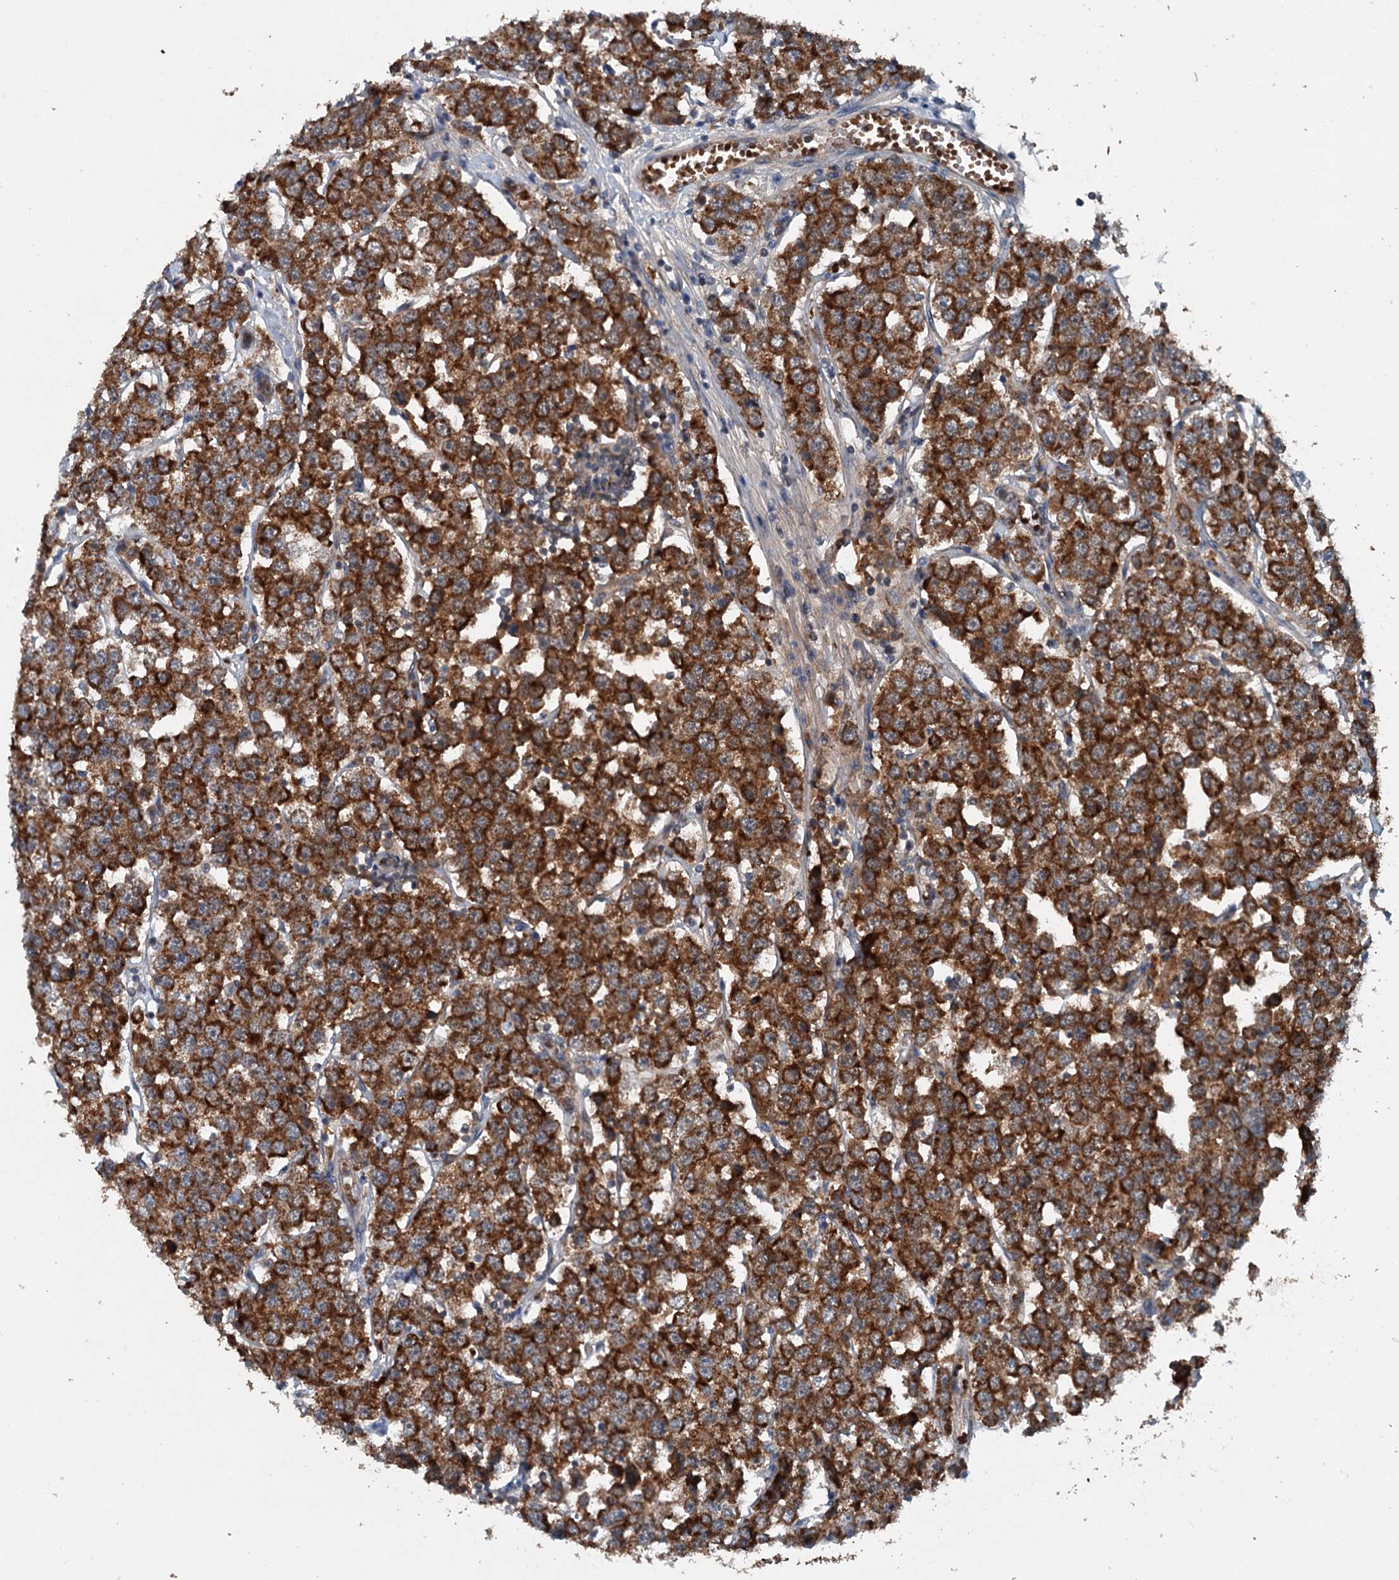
{"staining": {"intensity": "strong", "quantity": ">75%", "location": "cytoplasmic/membranous"}, "tissue": "testis cancer", "cell_type": "Tumor cells", "image_type": "cancer", "snomed": [{"axis": "morphology", "description": "Seminoma, NOS"}, {"axis": "topography", "description": "Testis"}], "caption": "Testis cancer (seminoma) stained for a protein (brown) demonstrates strong cytoplasmic/membranous positive staining in approximately >75% of tumor cells.", "gene": "N4BP2L2", "patient": {"sex": "male", "age": 28}}